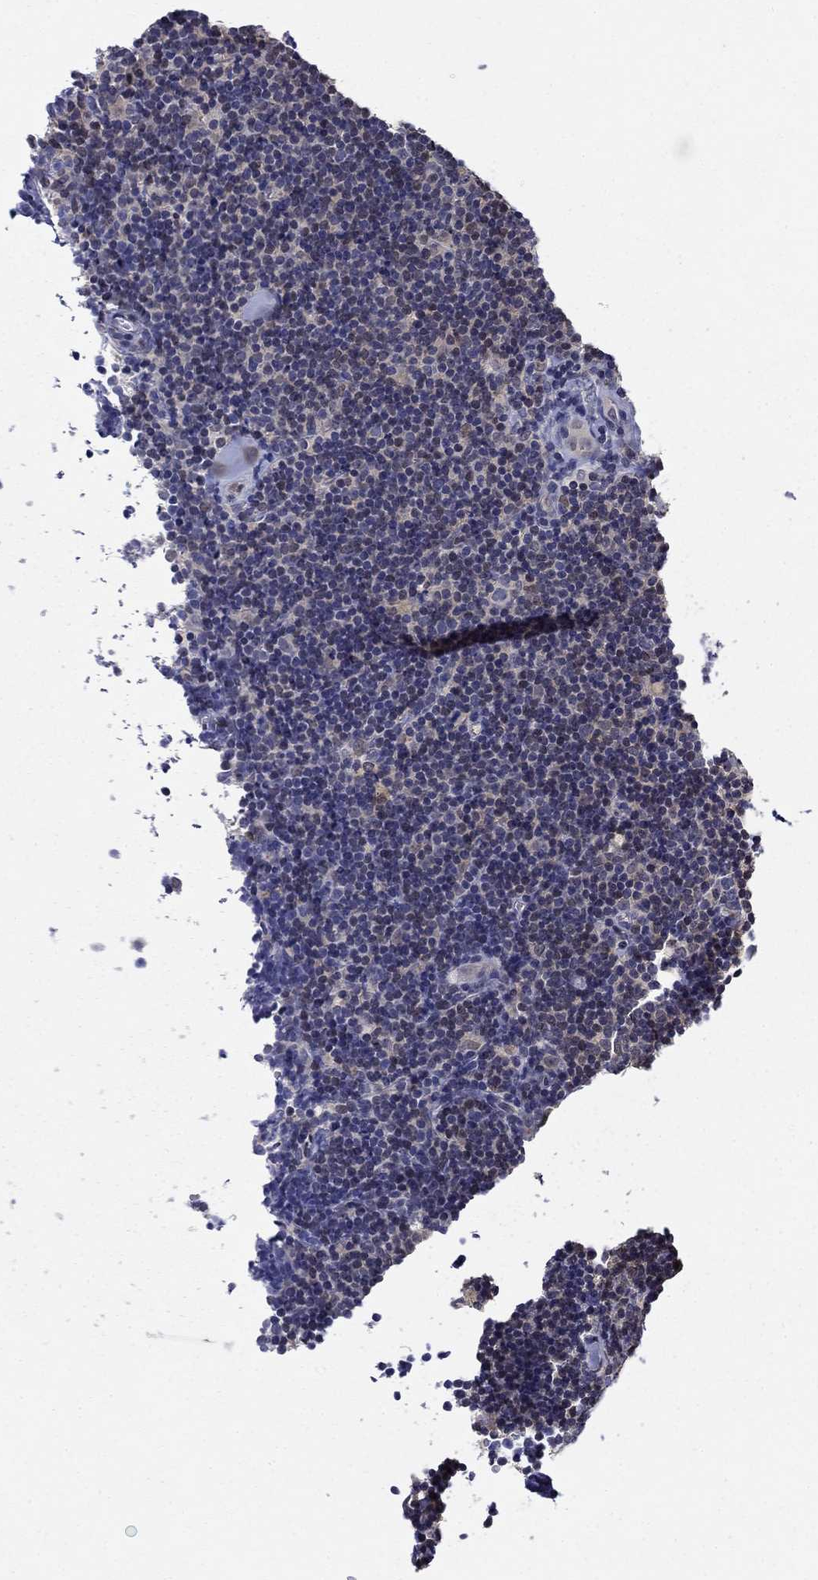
{"staining": {"intensity": "weak", "quantity": "25%-75%", "location": "nuclear"}, "tissue": "lymphoma", "cell_type": "Tumor cells", "image_type": "cancer", "snomed": [{"axis": "morphology", "description": "Malignant lymphoma, non-Hodgkin's type, Low grade"}, {"axis": "topography", "description": "Lymph node"}], "caption": "IHC (DAB (3,3'-diaminobenzidine)) staining of human lymphoma demonstrates weak nuclear protein staining in approximately 25%-75% of tumor cells.", "gene": "DDTL", "patient": {"sex": "female", "age": 56}}